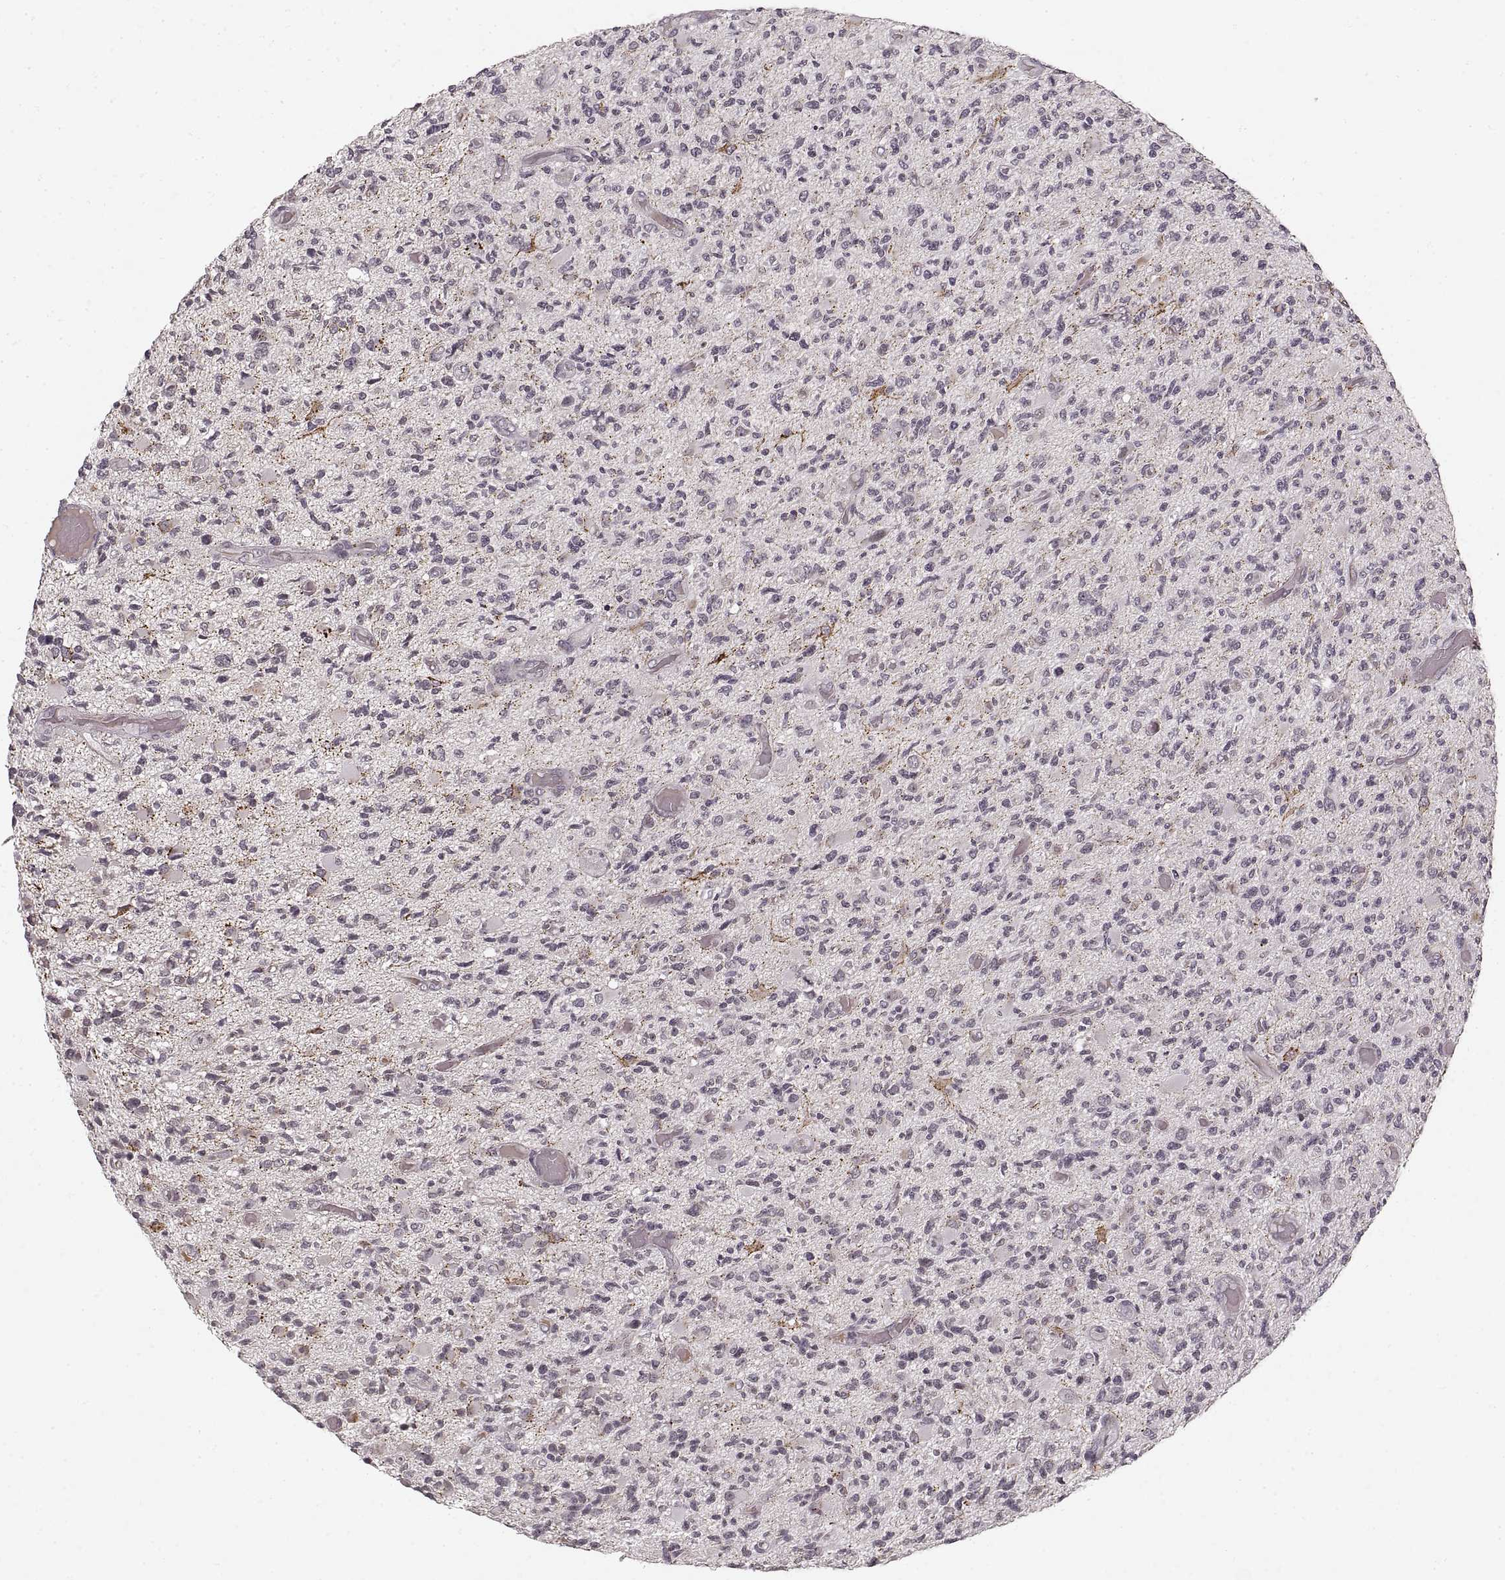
{"staining": {"intensity": "negative", "quantity": "none", "location": "none"}, "tissue": "glioma", "cell_type": "Tumor cells", "image_type": "cancer", "snomed": [{"axis": "morphology", "description": "Glioma, malignant, High grade"}, {"axis": "topography", "description": "Brain"}], "caption": "Tumor cells show no significant protein staining in malignant glioma (high-grade).", "gene": "ASIC3", "patient": {"sex": "female", "age": 63}}